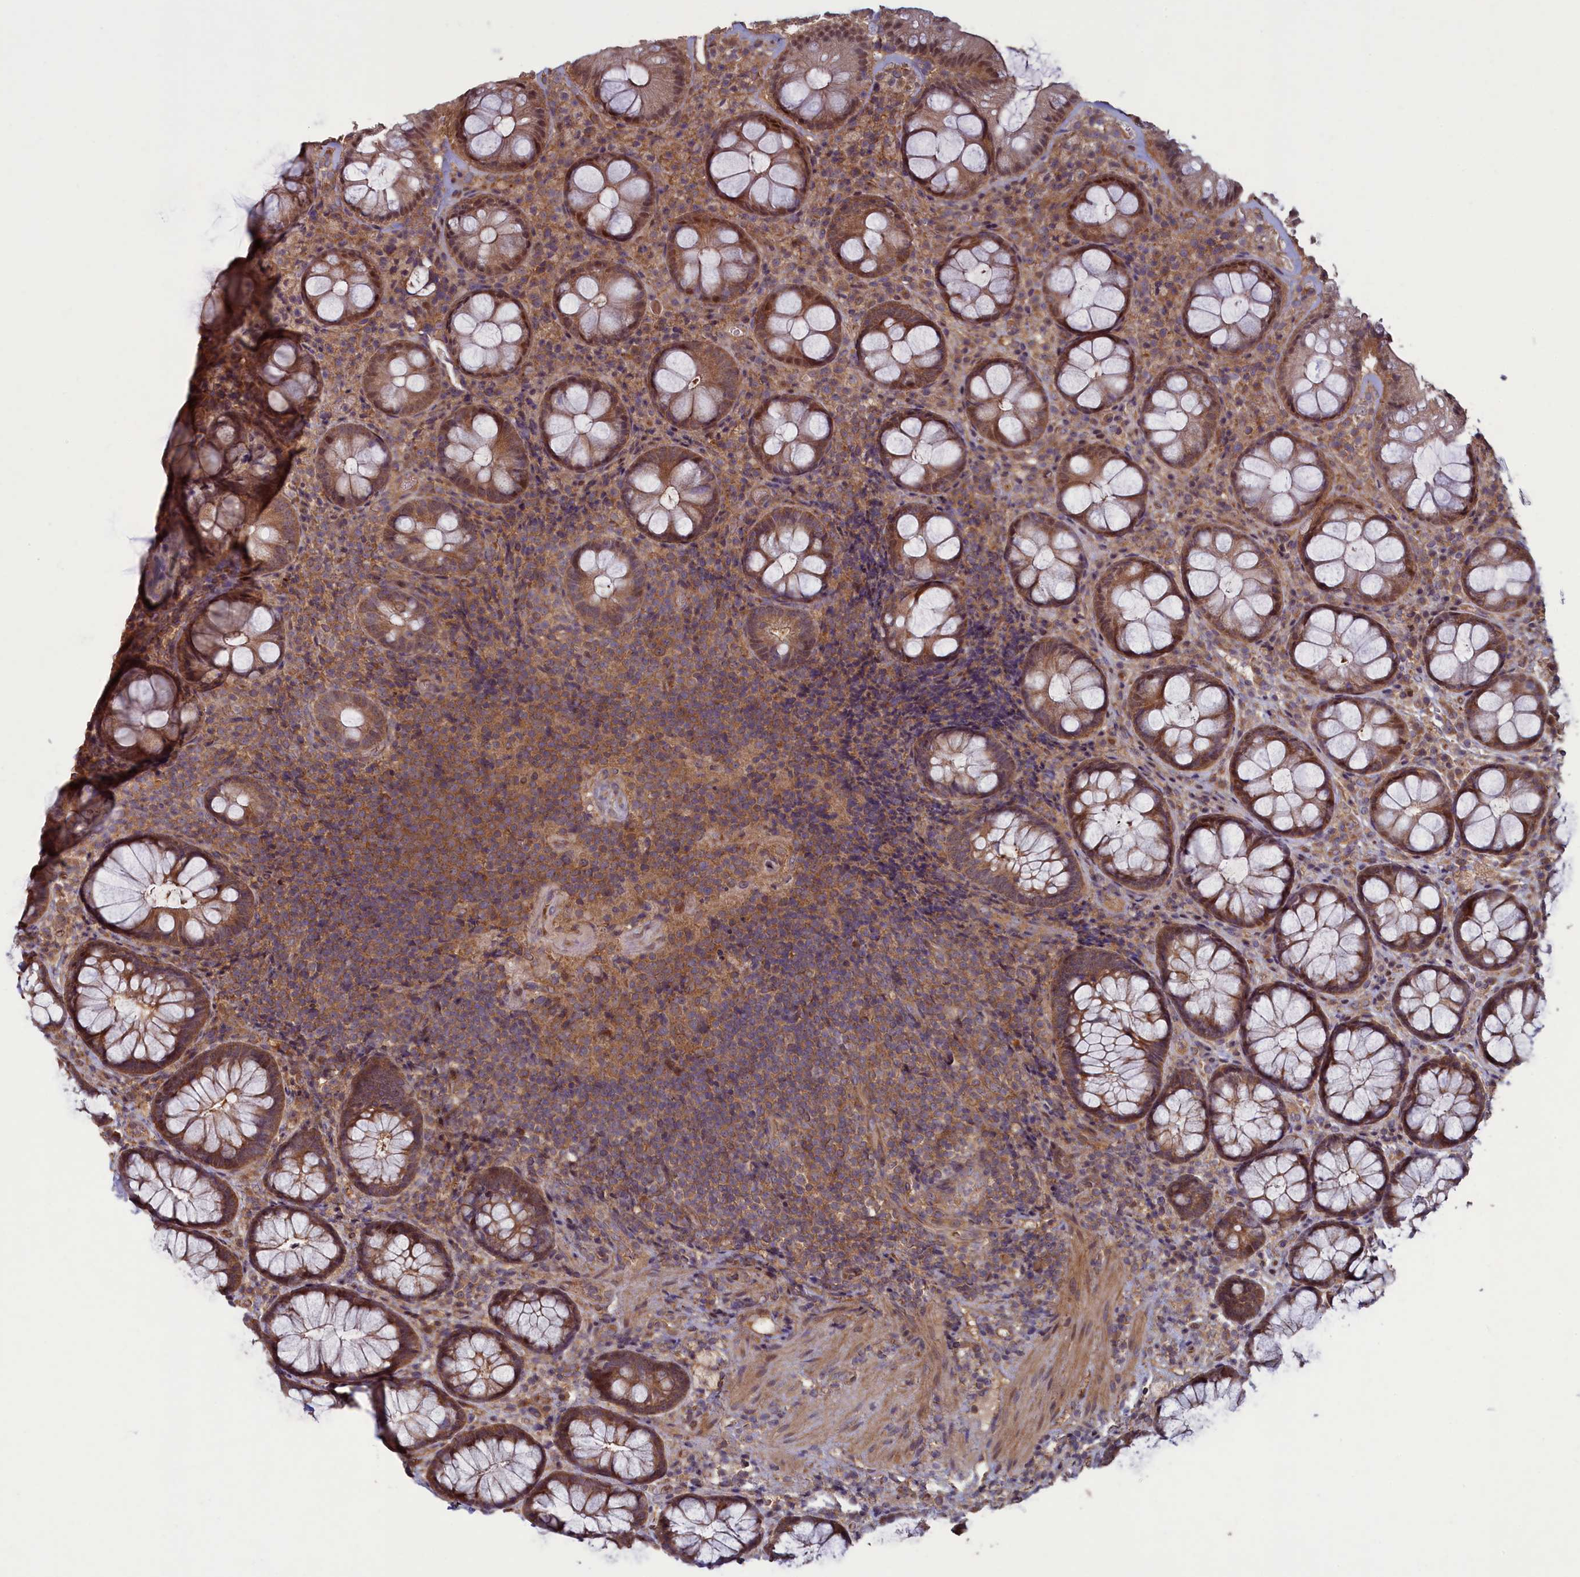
{"staining": {"intensity": "moderate", "quantity": ">75%", "location": "cytoplasmic/membranous,nuclear"}, "tissue": "rectum", "cell_type": "Glandular cells", "image_type": "normal", "snomed": [{"axis": "morphology", "description": "Normal tissue, NOS"}, {"axis": "topography", "description": "Rectum"}], "caption": "An IHC image of normal tissue is shown. Protein staining in brown shows moderate cytoplasmic/membranous,nuclear positivity in rectum within glandular cells.", "gene": "CIAO2B", "patient": {"sex": "male", "age": 83}}